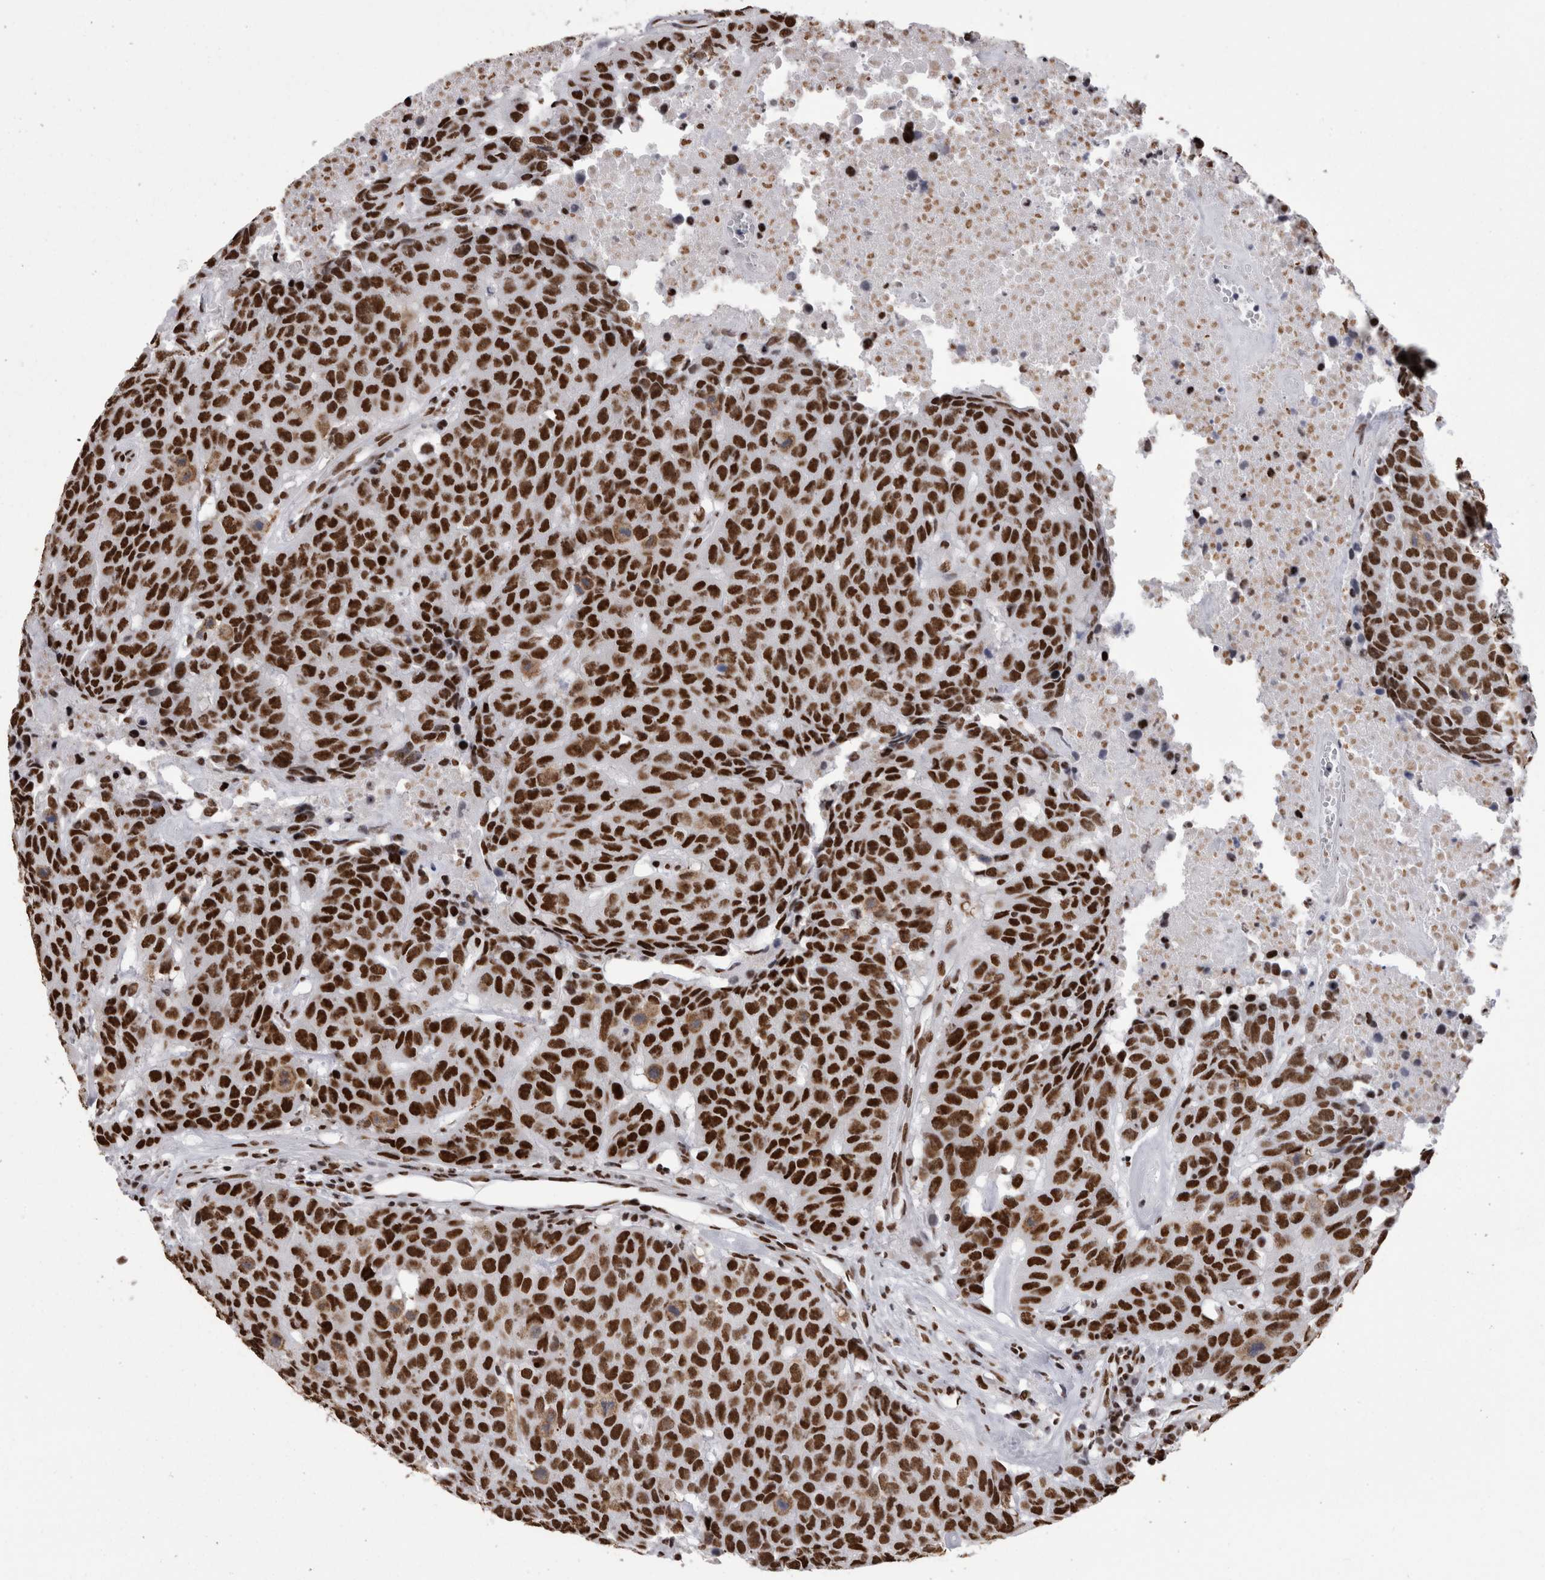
{"staining": {"intensity": "strong", "quantity": ">75%", "location": "nuclear"}, "tissue": "head and neck cancer", "cell_type": "Tumor cells", "image_type": "cancer", "snomed": [{"axis": "morphology", "description": "Squamous cell carcinoma, NOS"}, {"axis": "topography", "description": "Head-Neck"}], "caption": "IHC photomicrograph of neoplastic tissue: human head and neck squamous cell carcinoma stained using immunohistochemistry shows high levels of strong protein expression localized specifically in the nuclear of tumor cells, appearing as a nuclear brown color.", "gene": "HNRNPM", "patient": {"sex": "male", "age": 66}}